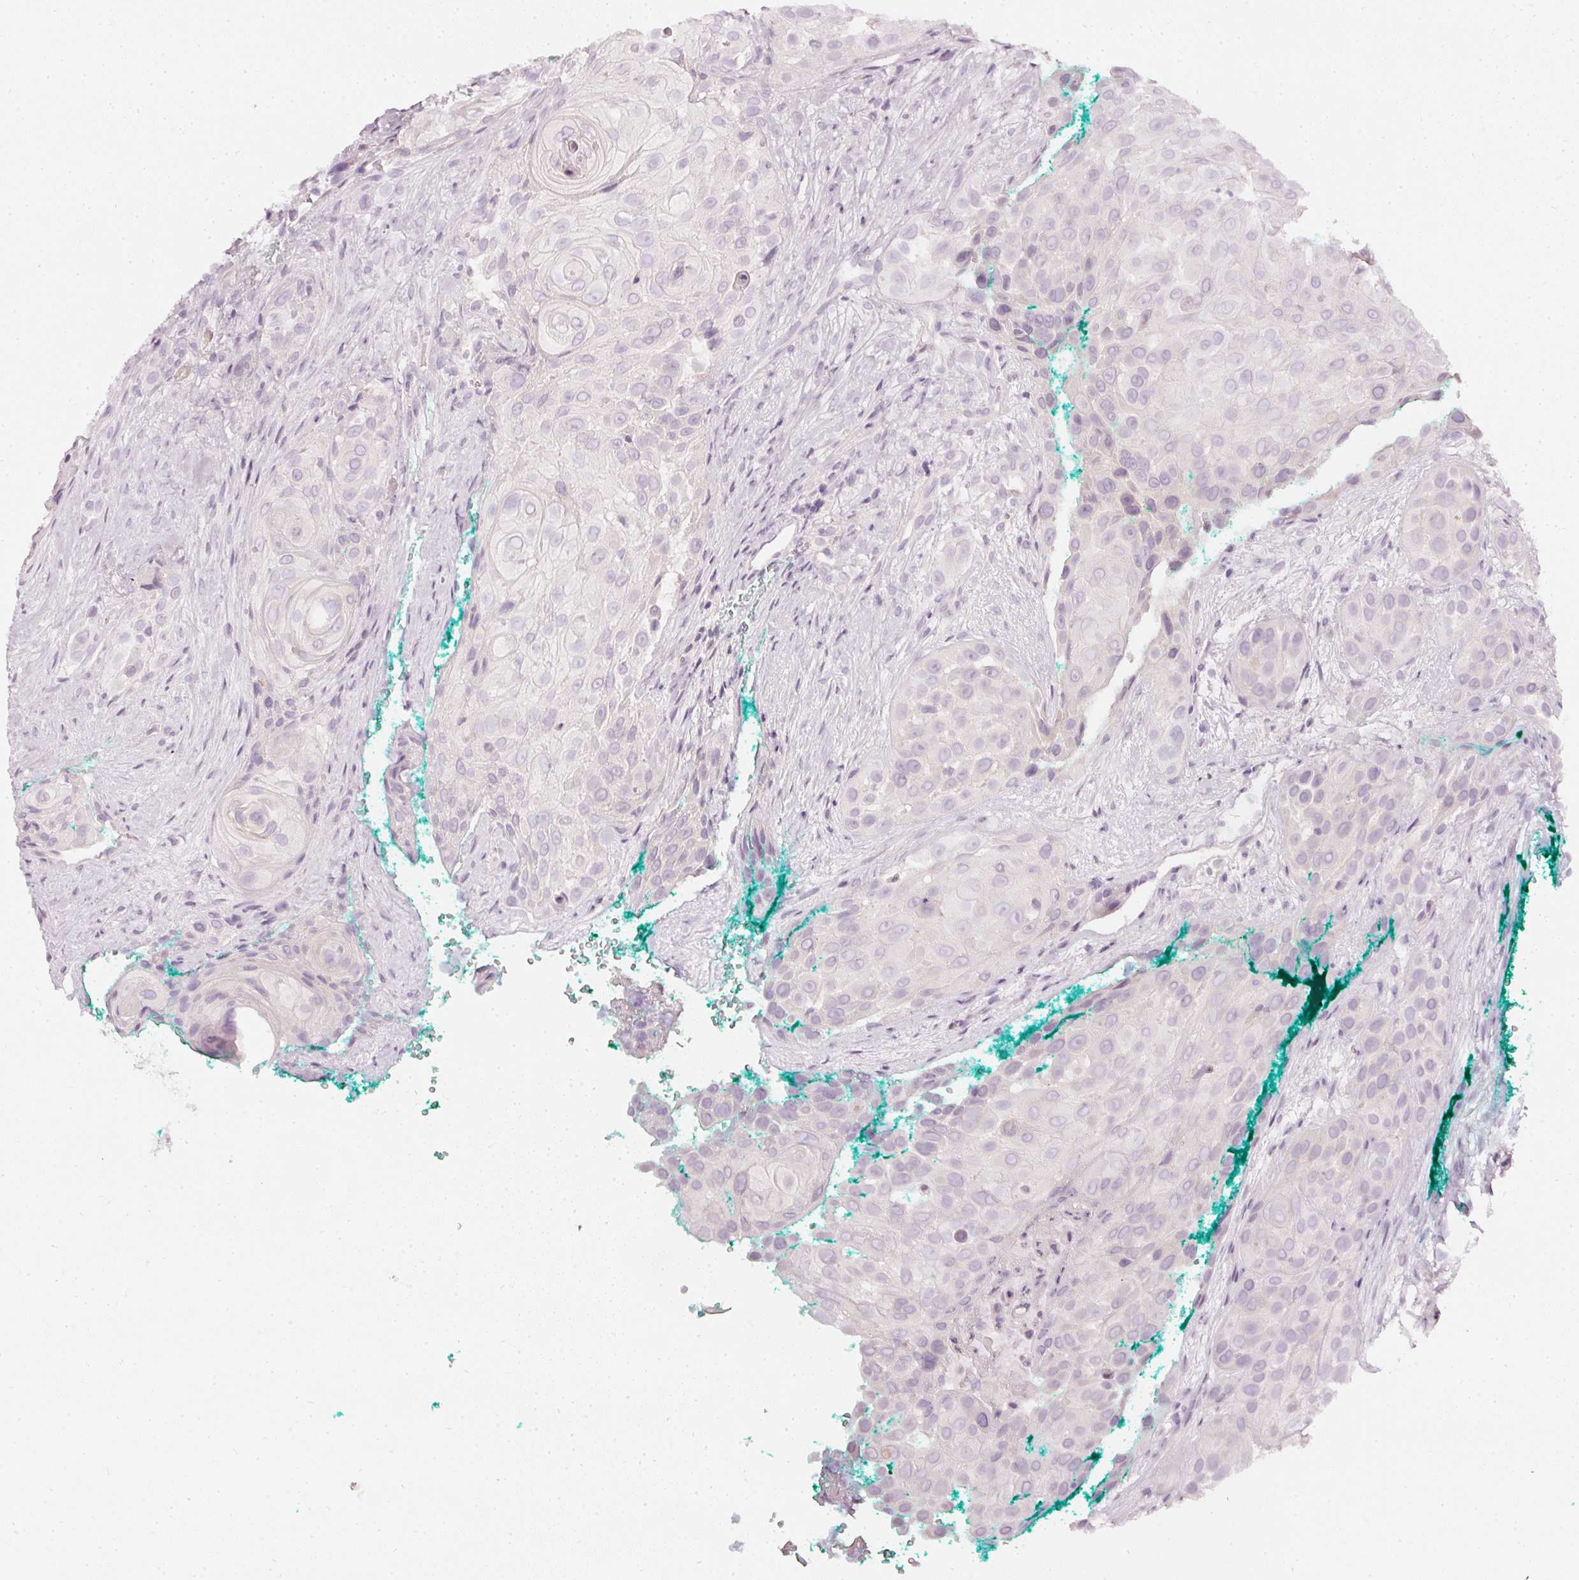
{"staining": {"intensity": "negative", "quantity": "none", "location": "none"}, "tissue": "head and neck cancer", "cell_type": "Tumor cells", "image_type": "cancer", "snomed": [{"axis": "morphology", "description": "Squamous cell carcinoma, NOS"}, {"axis": "topography", "description": "Head-Neck"}], "caption": "An image of squamous cell carcinoma (head and neck) stained for a protein displays no brown staining in tumor cells.", "gene": "CNP", "patient": {"sex": "male", "age": 83}}